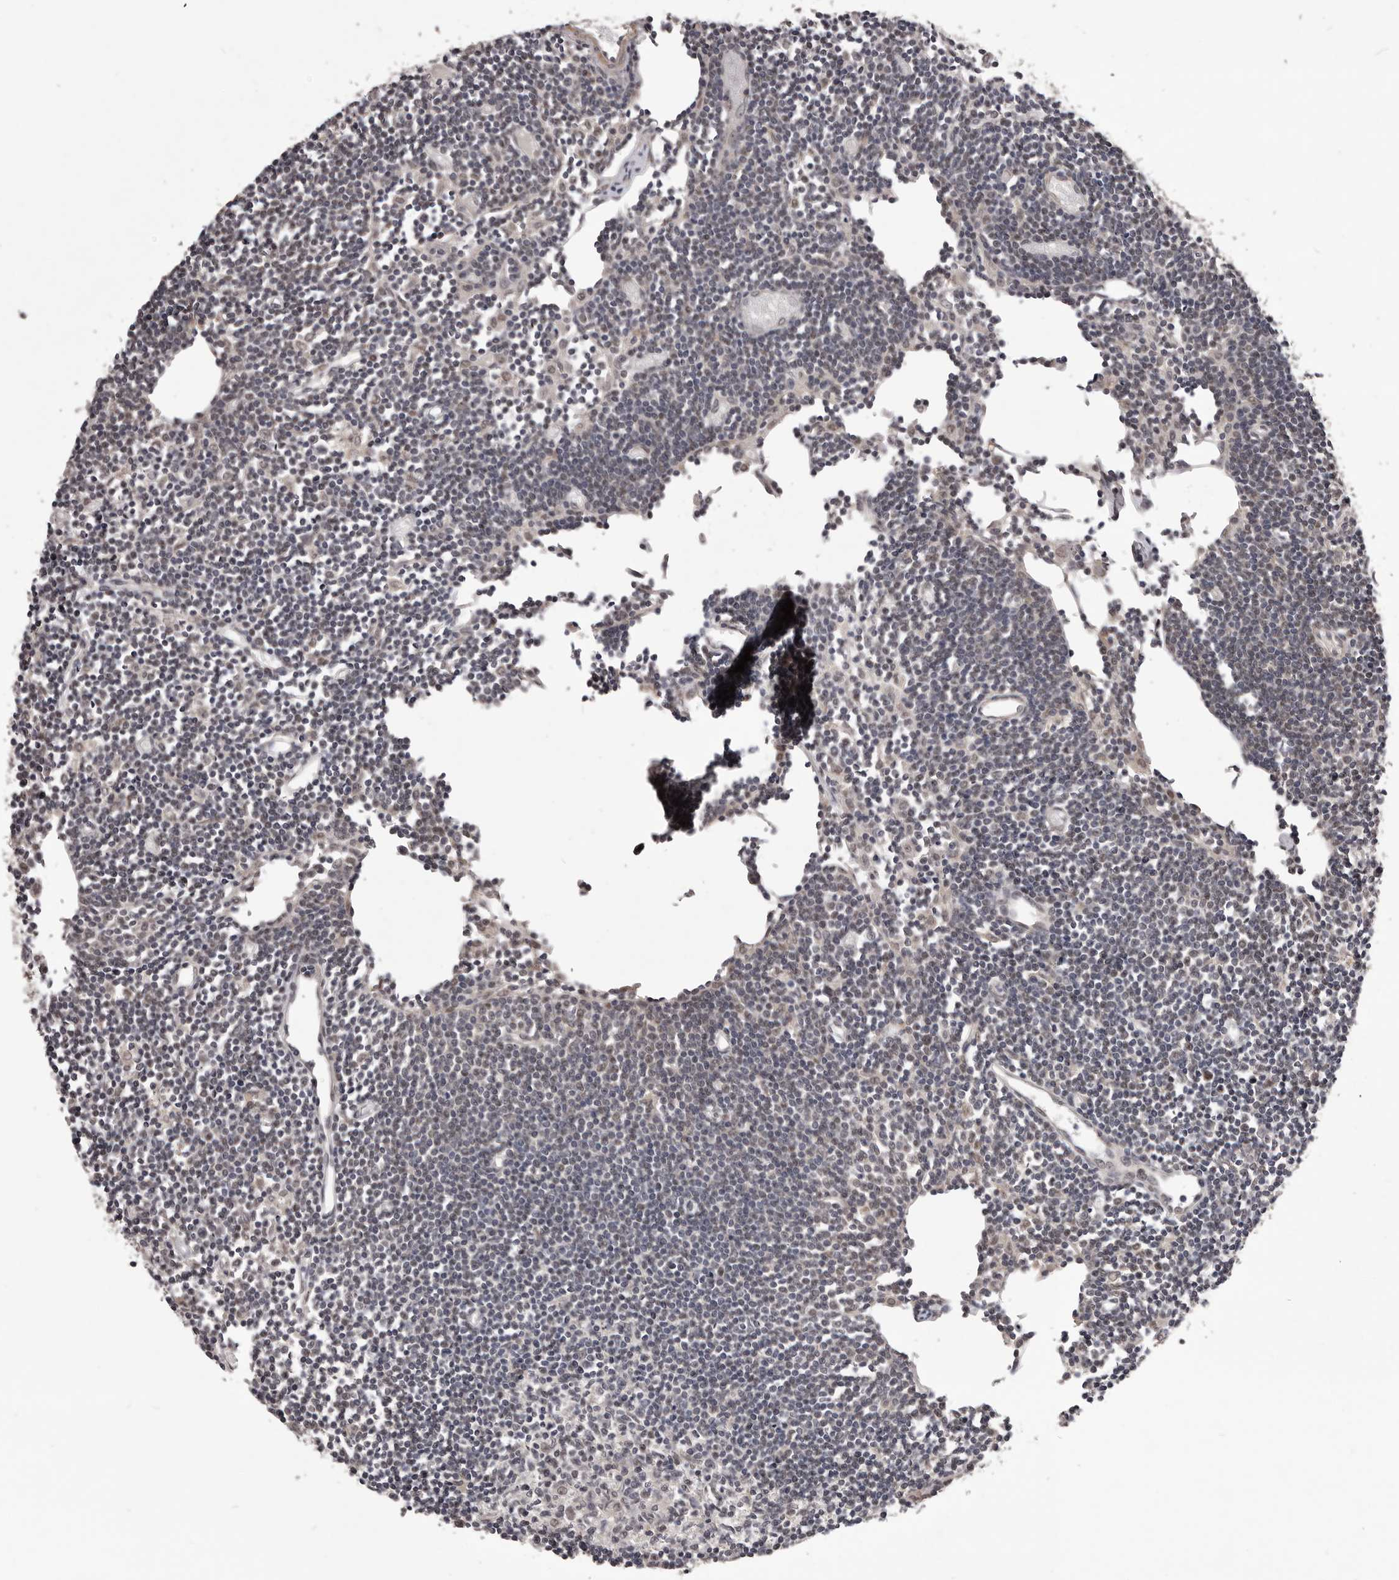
{"staining": {"intensity": "negative", "quantity": "none", "location": "none"}, "tissue": "lymph node", "cell_type": "Germinal center cells", "image_type": "normal", "snomed": [{"axis": "morphology", "description": "Normal tissue, NOS"}, {"axis": "topography", "description": "Lymph node"}], "caption": "Immunohistochemistry of unremarkable lymph node demonstrates no expression in germinal center cells. (DAB (3,3'-diaminobenzidine) immunohistochemistry with hematoxylin counter stain).", "gene": "CELF3", "patient": {"sex": "female", "age": 11}}